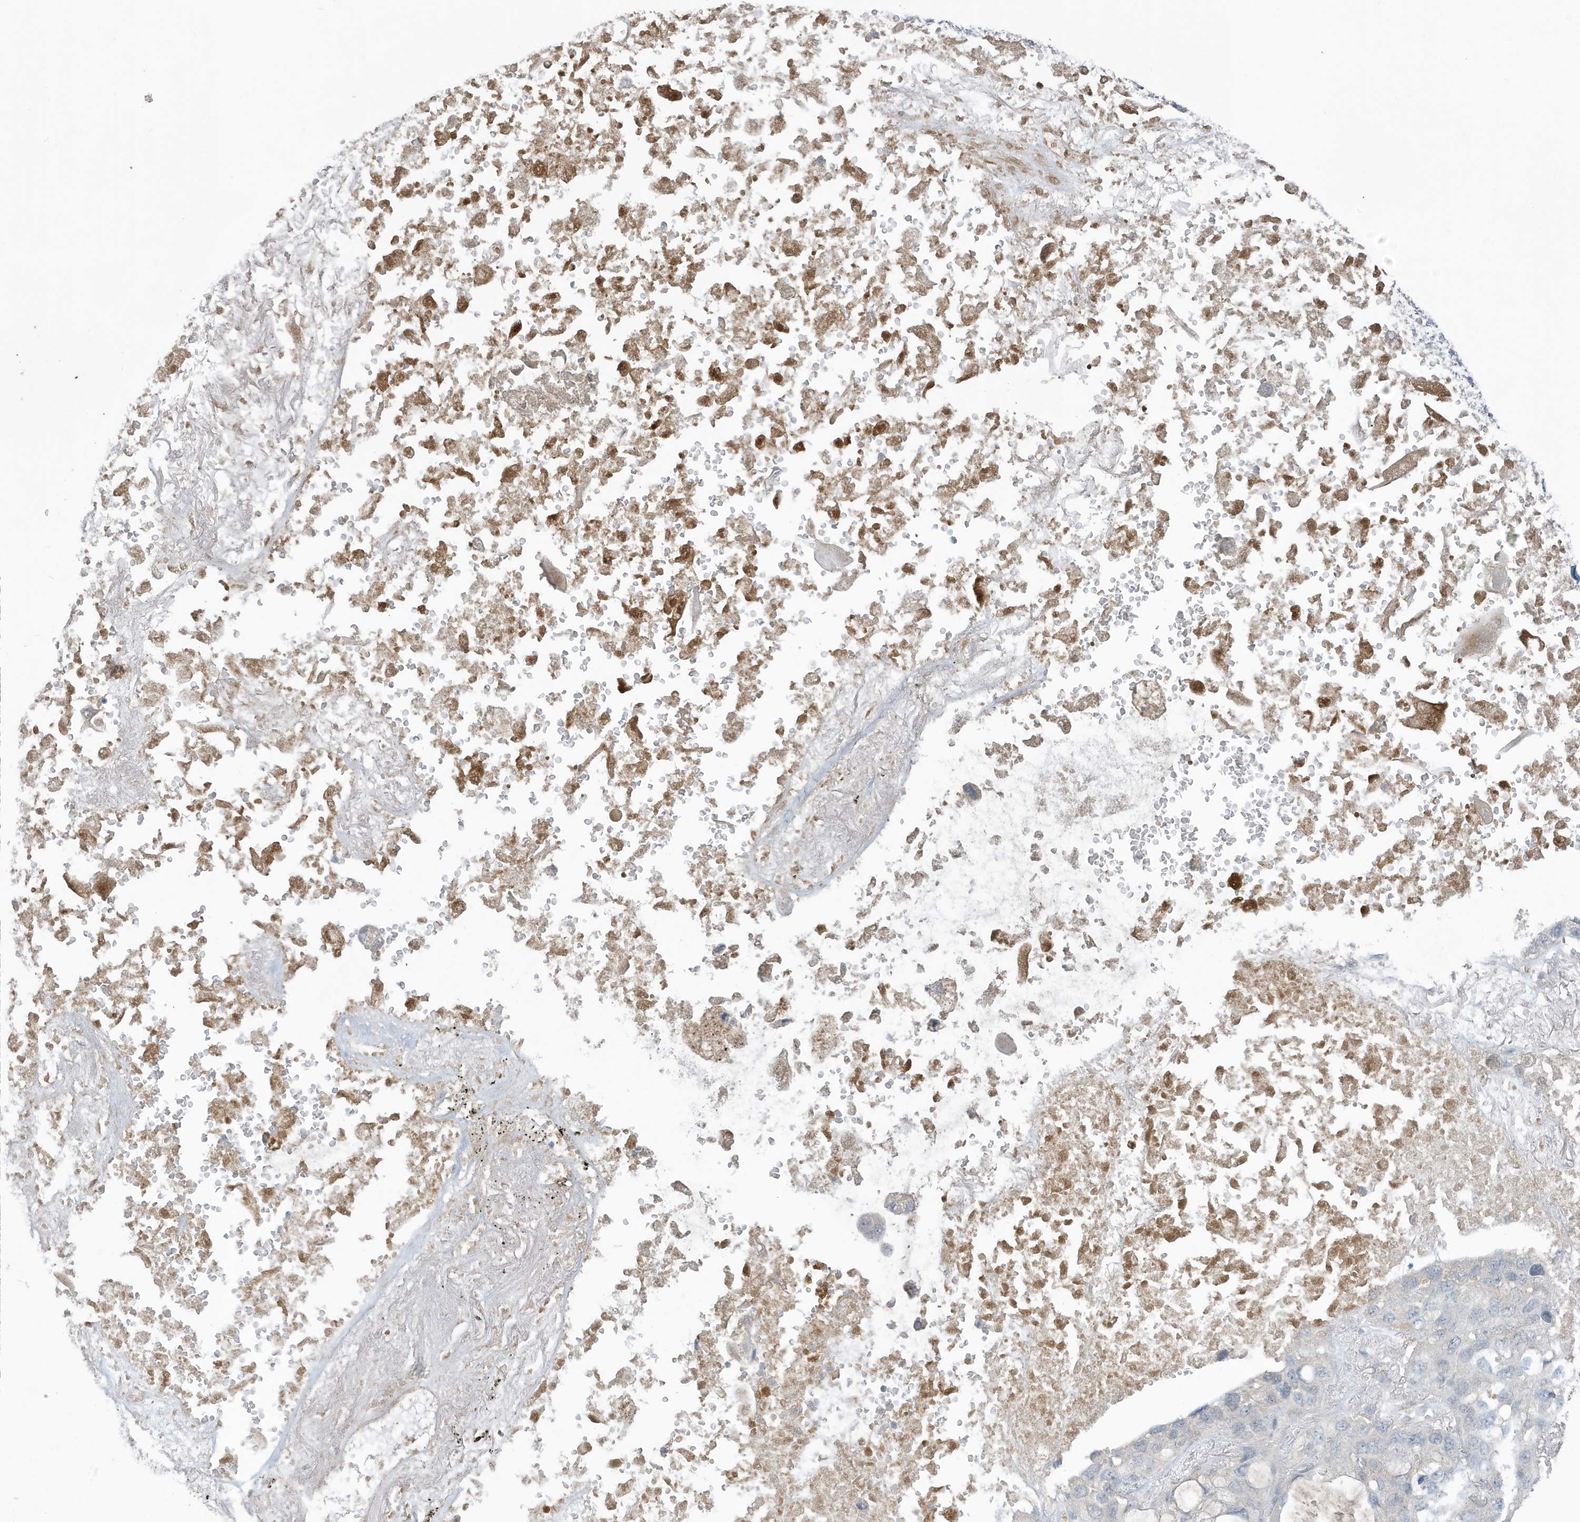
{"staining": {"intensity": "negative", "quantity": "none", "location": "none"}, "tissue": "lung cancer", "cell_type": "Tumor cells", "image_type": "cancer", "snomed": [{"axis": "morphology", "description": "Squamous cell carcinoma, NOS"}, {"axis": "topography", "description": "Lung"}], "caption": "Tumor cells show no significant protein staining in lung squamous cell carcinoma.", "gene": "C1RL", "patient": {"sex": "female", "age": 73}}